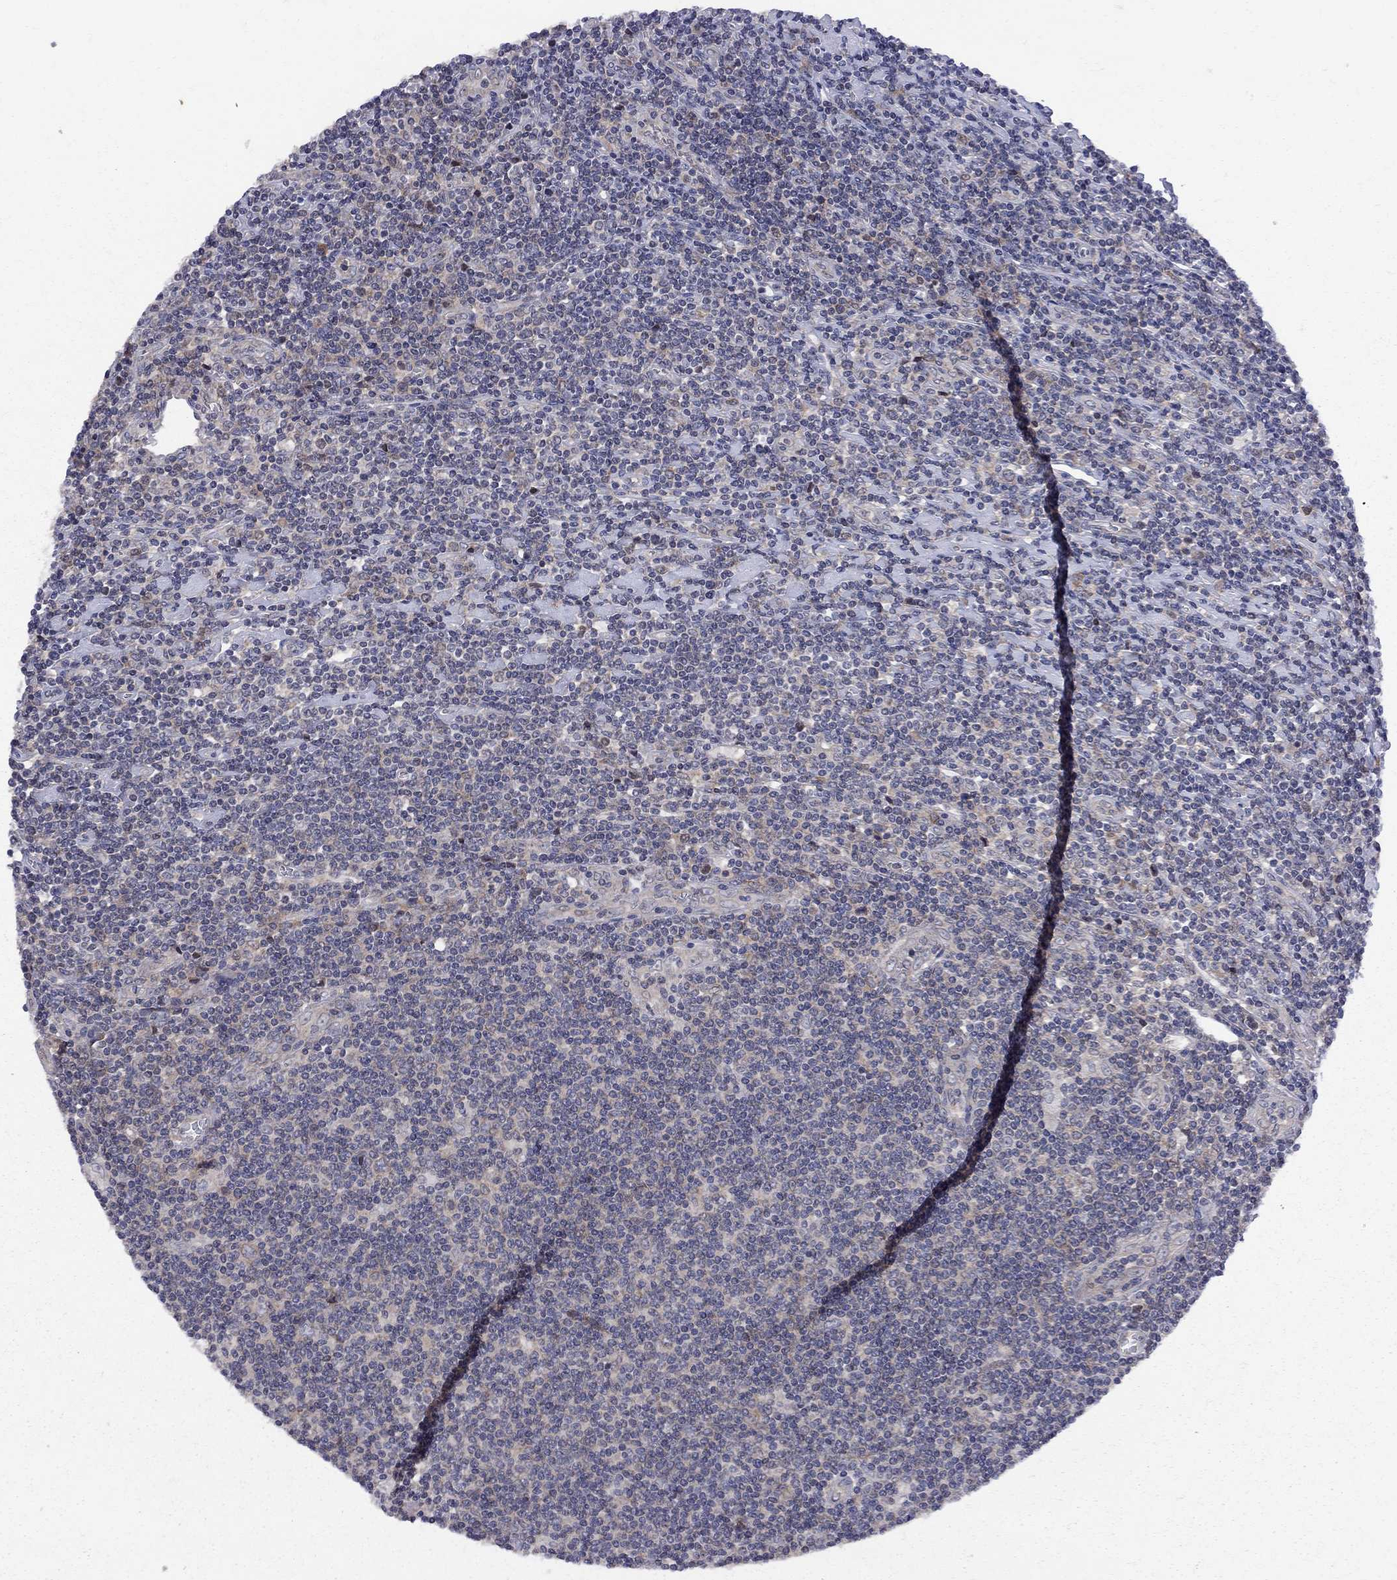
{"staining": {"intensity": "negative", "quantity": "none", "location": "none"}, "tissue": "lymphoma", "cell_type": "Tumor cells", "image_type": "cancer", "snomed": [{"axis": "morphology", "description": "Hodgkin's disease, NOS"}, {"axis": "topography", "description": "Lymph node"}], "caption": "There is no significant staining in tumor cells of Hodgkin's disease. The staining was performed using DAB (3,3'-diaminobenzidine) to visualize the protein expression in brown, while the nuclei were stained in blue with hematoxylin (Magnification: 20x).", "gene": "CNOT11", "patient": {"sex": "male", "age": 40}}